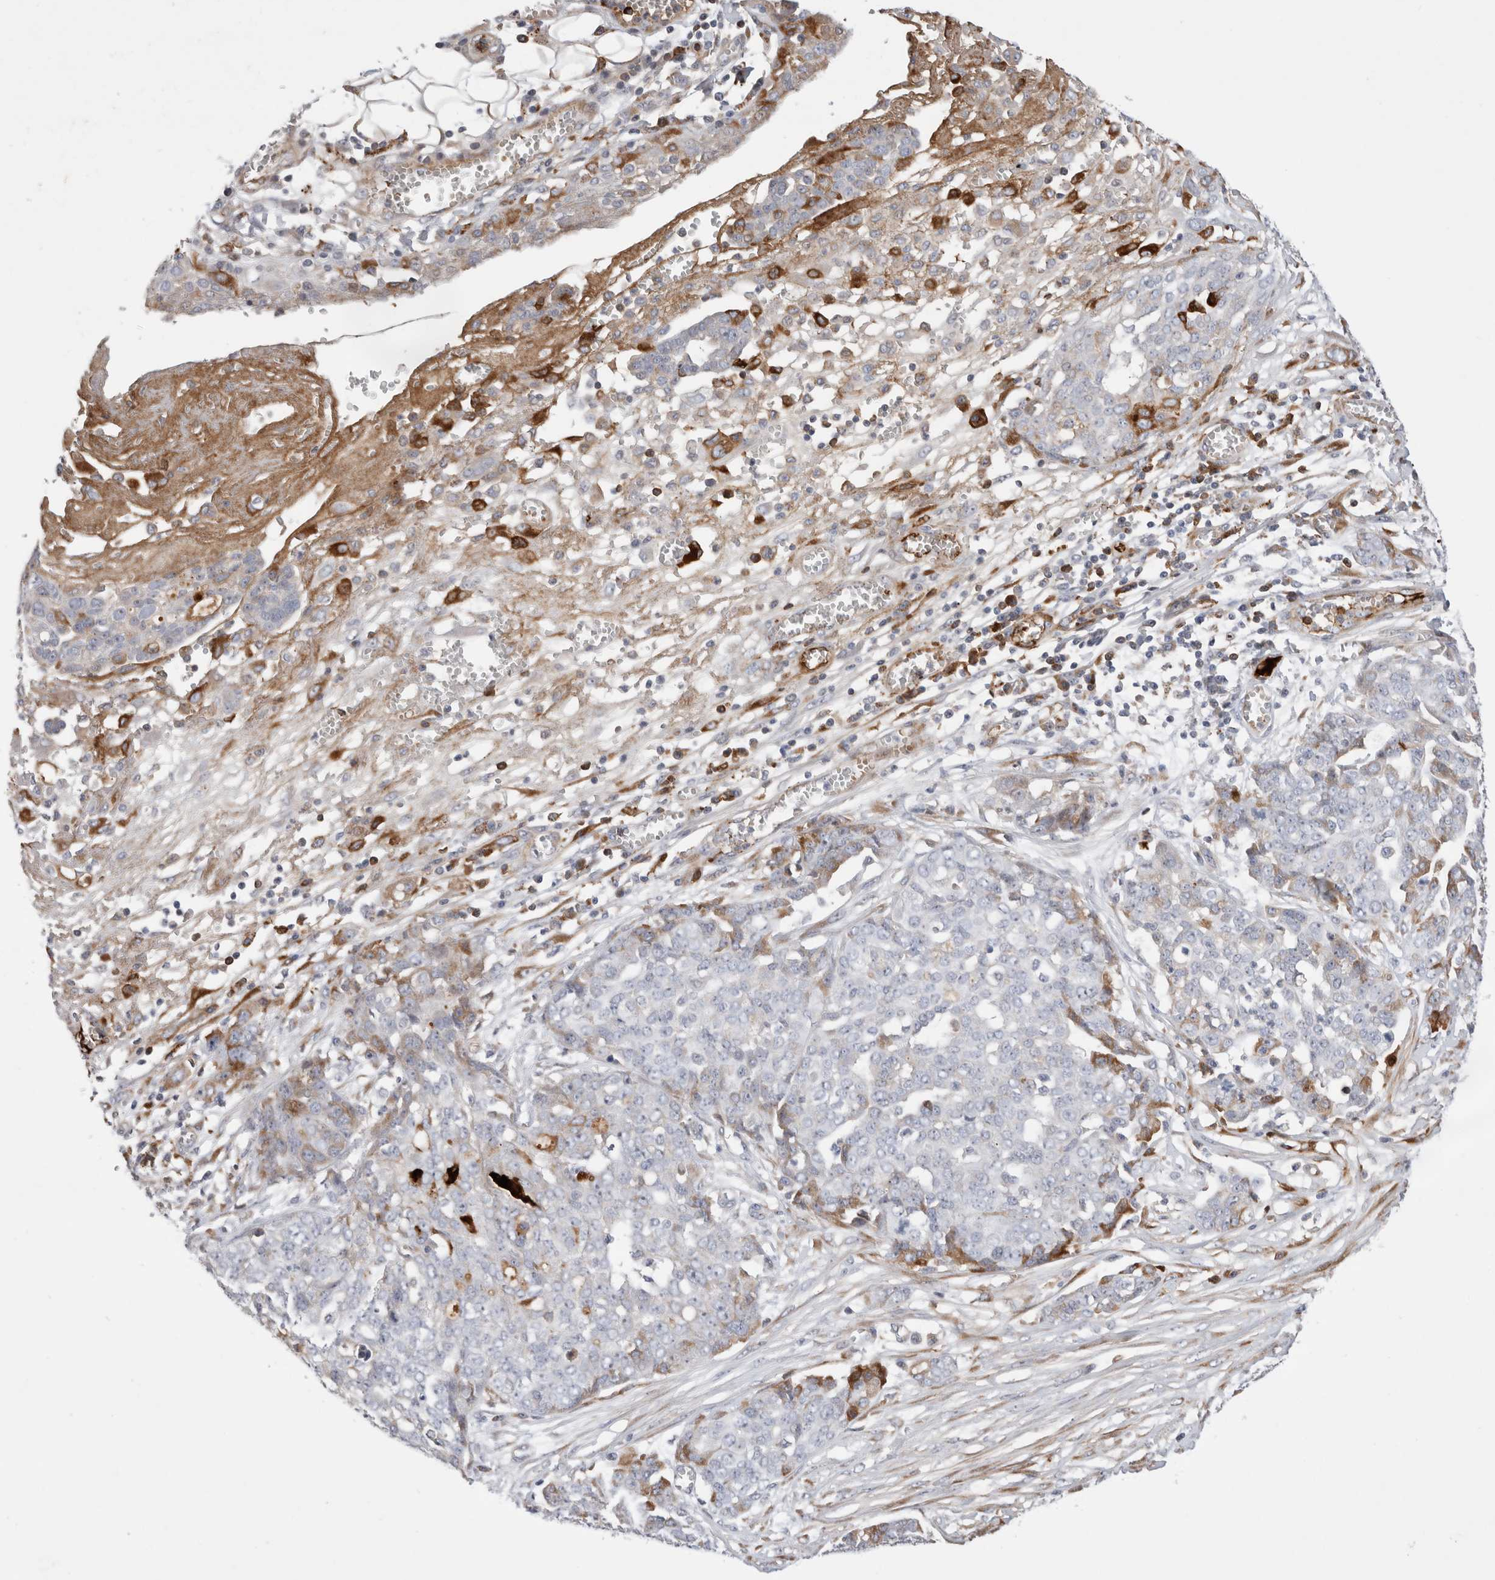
{"staining": {"intensity": "moderate", "quantity": "<25%", "location": "cytoplasmic/membranous"}, "tissue": "ovarian cancer", "cell_type": "Tumor cells", "image_type": "cancer", "snomed": [{"axis": "morphology", "description": "Cystadenocarcinoma, serous, NOS"}, {"axis": "topography", "description": "Soft tissue"}, {"axis": "topography", "description": "Ovary"}], "caption": "Ovarian serous cystadenocarcinoma tissue shows moderate cytoplasmic/membranous staining in about <25% of tumor cells, visualized by immunohistochemistry.", "gene": "ECHDC2", "patient": {"sex": "female", "age": 57}}